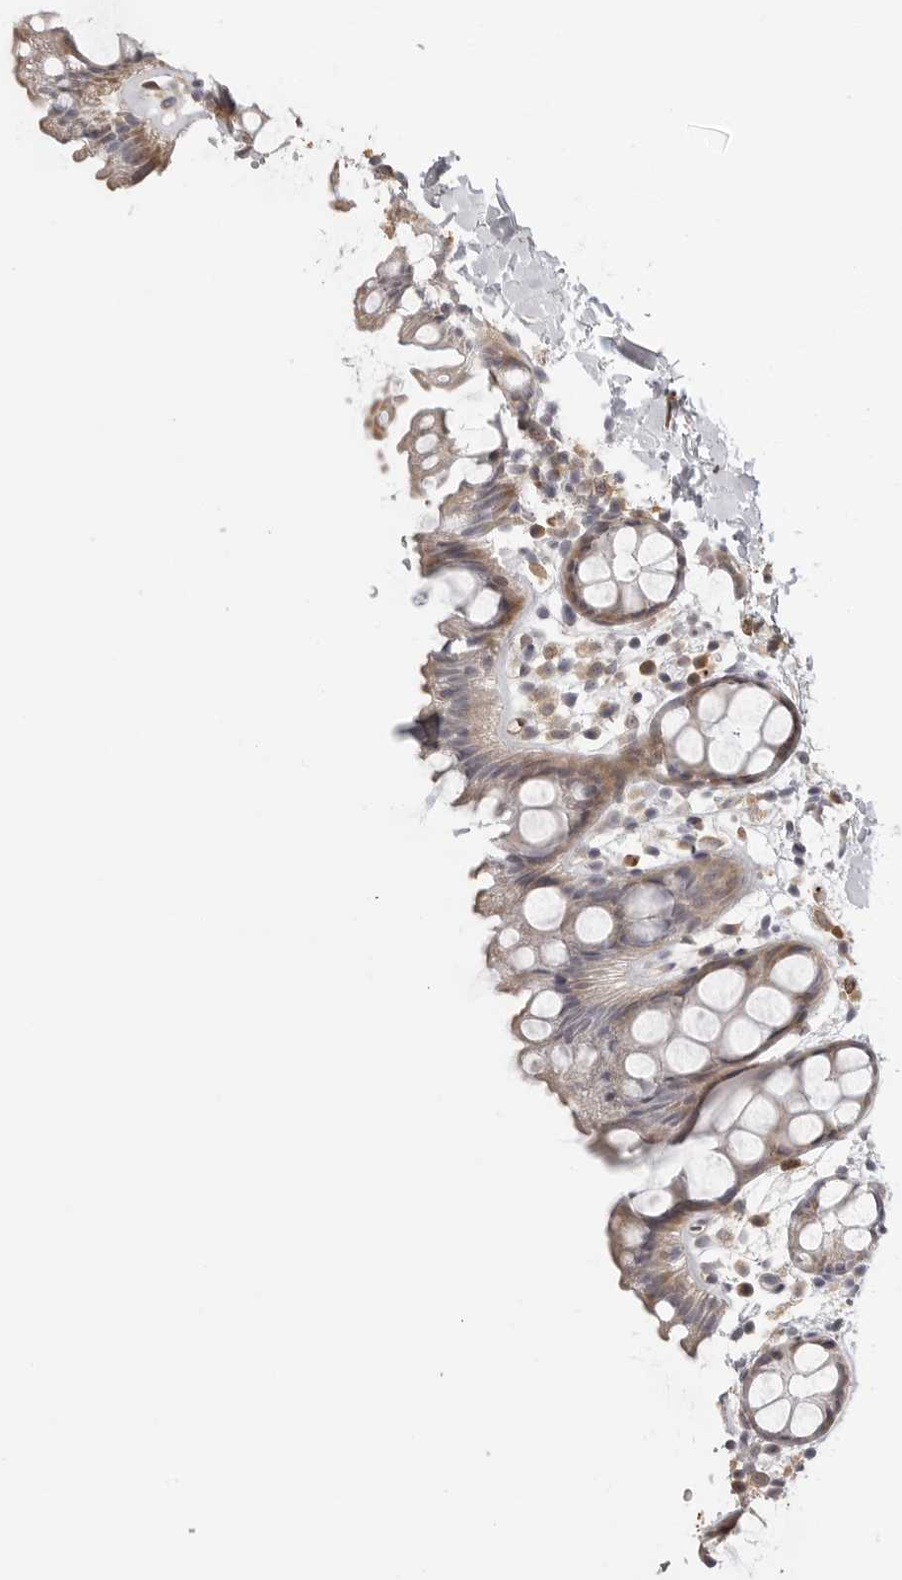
{"staining": {"intensity": "weak", "quantity": "25%-75%", "location": "cytoplasmic/membranous"}, "tissue": "rectum", "cell_type": "Glandular cells", "image_type": "normal", "snomed": [{"axis": "morphology", "description": "Normal tissue, NOS"}, {"axis": "topography", "description": "Rectum"}], "caption": "IHC image of unremarkable human rectum stained for a protein (brown), which exhibits low levels of weak cytoplasmic/membranous expression in about 25%-75% of glandular cells.", "gene": "IDO1", "patient": {"sex": "female", "age": 65}}